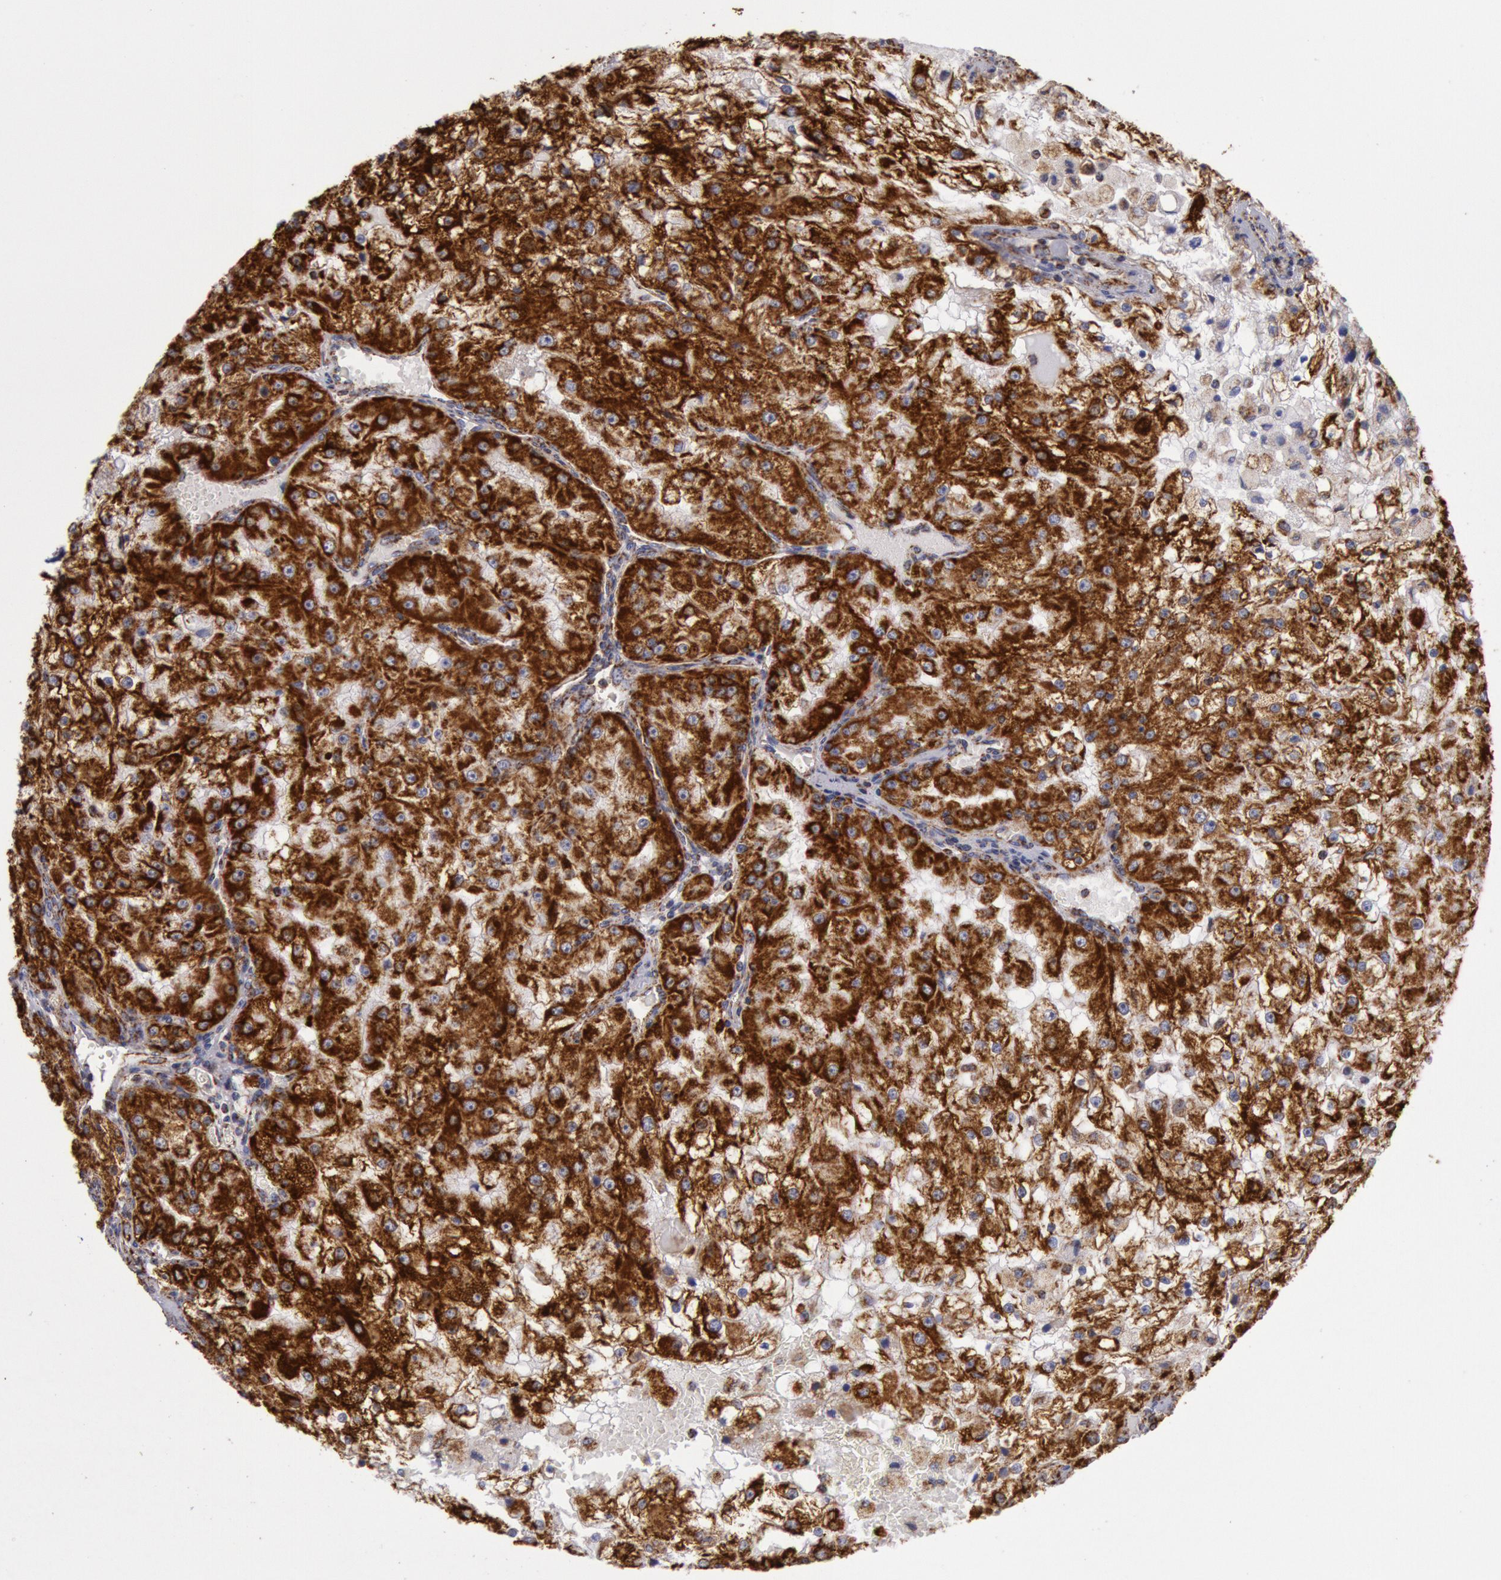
{"staining": {"intensity": "strong", "quantity": ">75%", "location": "cytoplasmic/membranous"}, "tissue": "renal cancer", "cell_type": "Tumor cells", "image_type": "cancer", "snomed": [{"axis": "morphology", "description": "Adenocarcinoma, NOS"}, {"axis": "topography", "description": "Kidney"}], "caption": "A brown stain shows strong cytoplasmic/membranous expression of a protein in human adenocarcinoma (renal) tumor cells. (IHC, brightfield microscopy, high magnification).", "gene": "CYC1", "patient": {"sex": "female", "age": 74}}